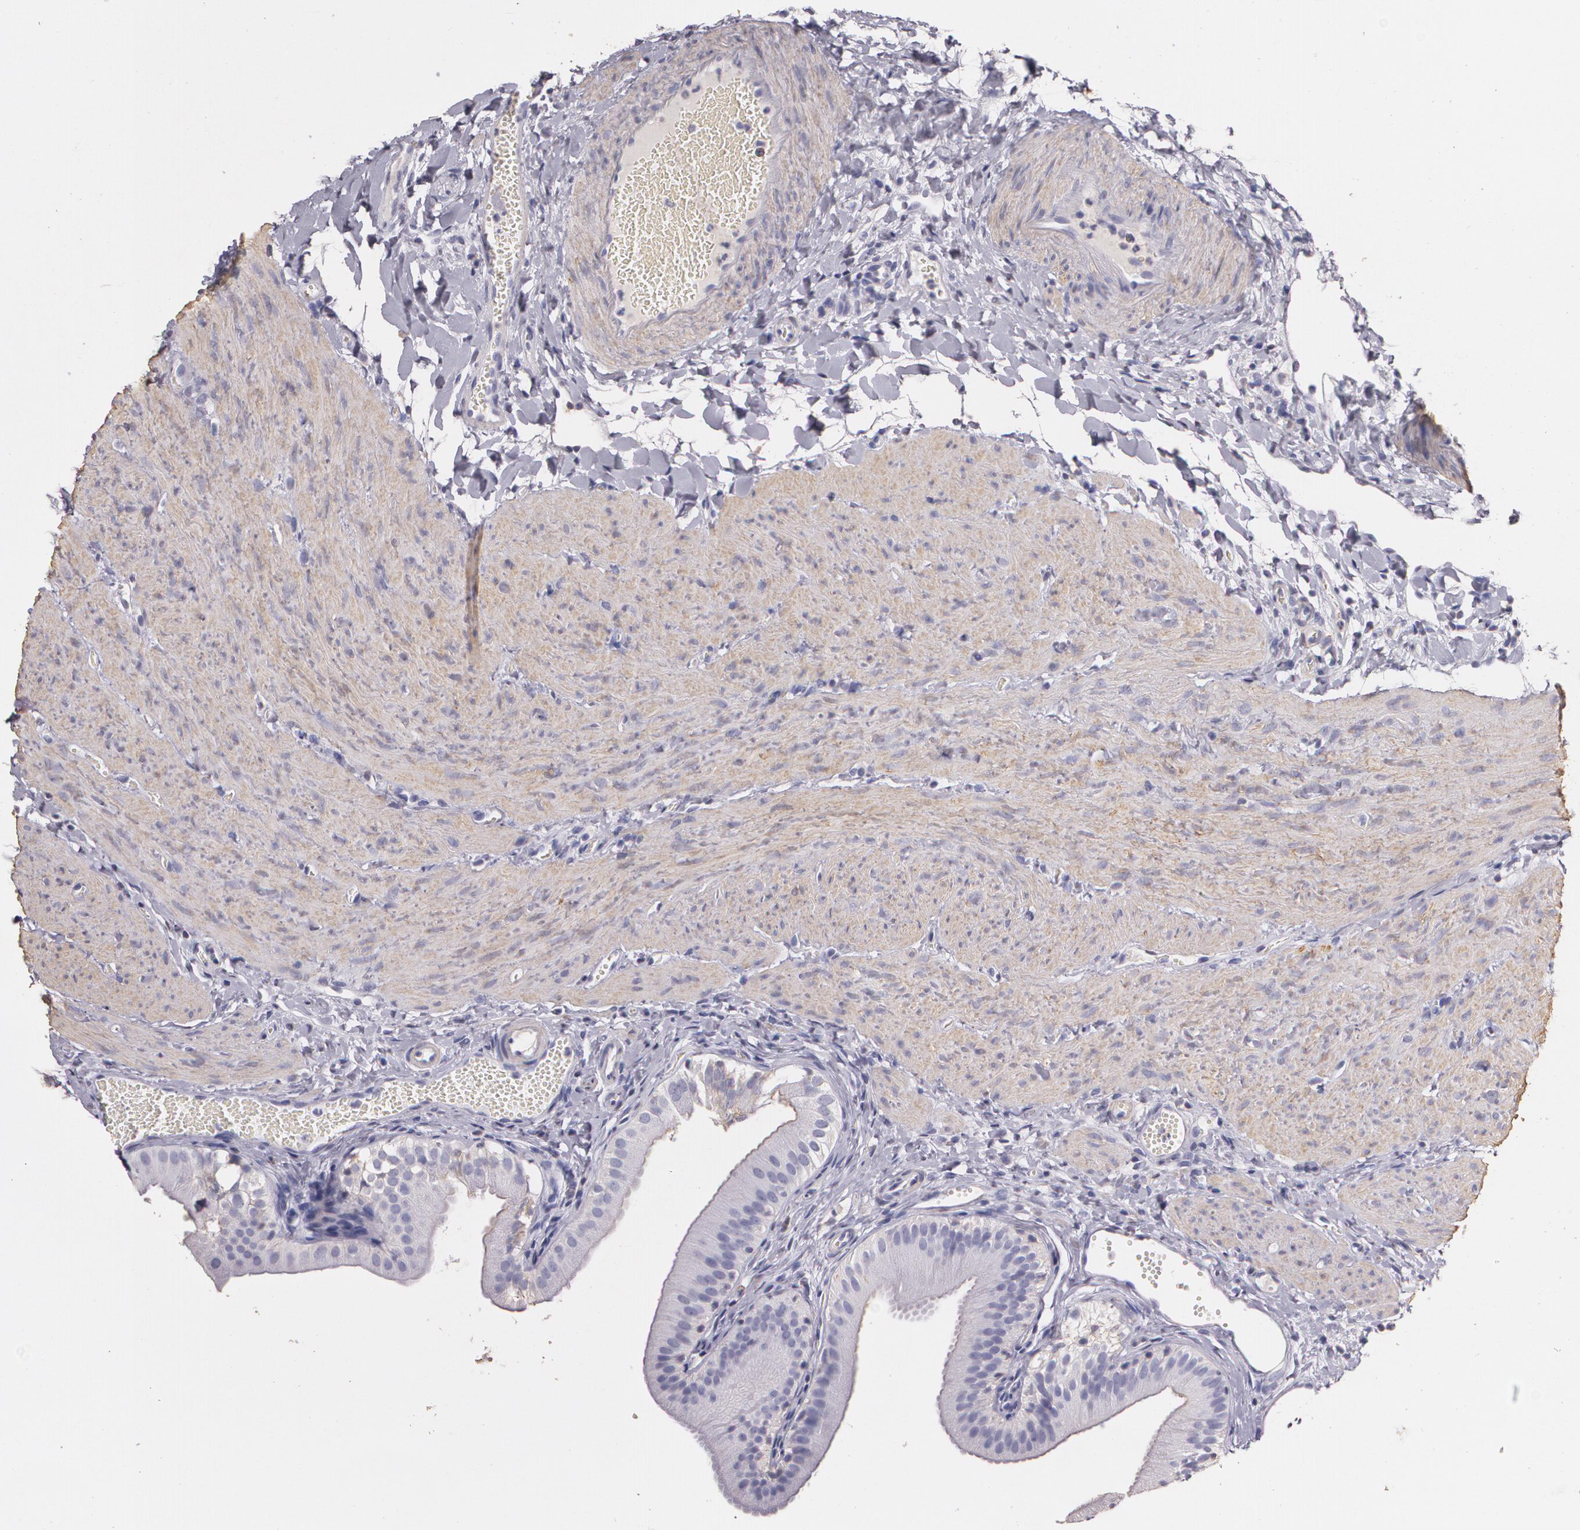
{"staining": {"intensity": "negative", "quantity": "none", "location": "none"}, "tissue": "gallbladder", "cell_type": "Glandular cells", "image_type": "normal", "snomed": [{"axis": "morphology", "description": "Normal tissue, NOS"}, {"axis": "topography", "description": "Gallbladder"}], "caption": "There is no significant expression in glandular cells of gallbladder. Nuclei are stained in blue.", "gene": "TGFBR1", "patient": {"sex": "female", "age": 24}}